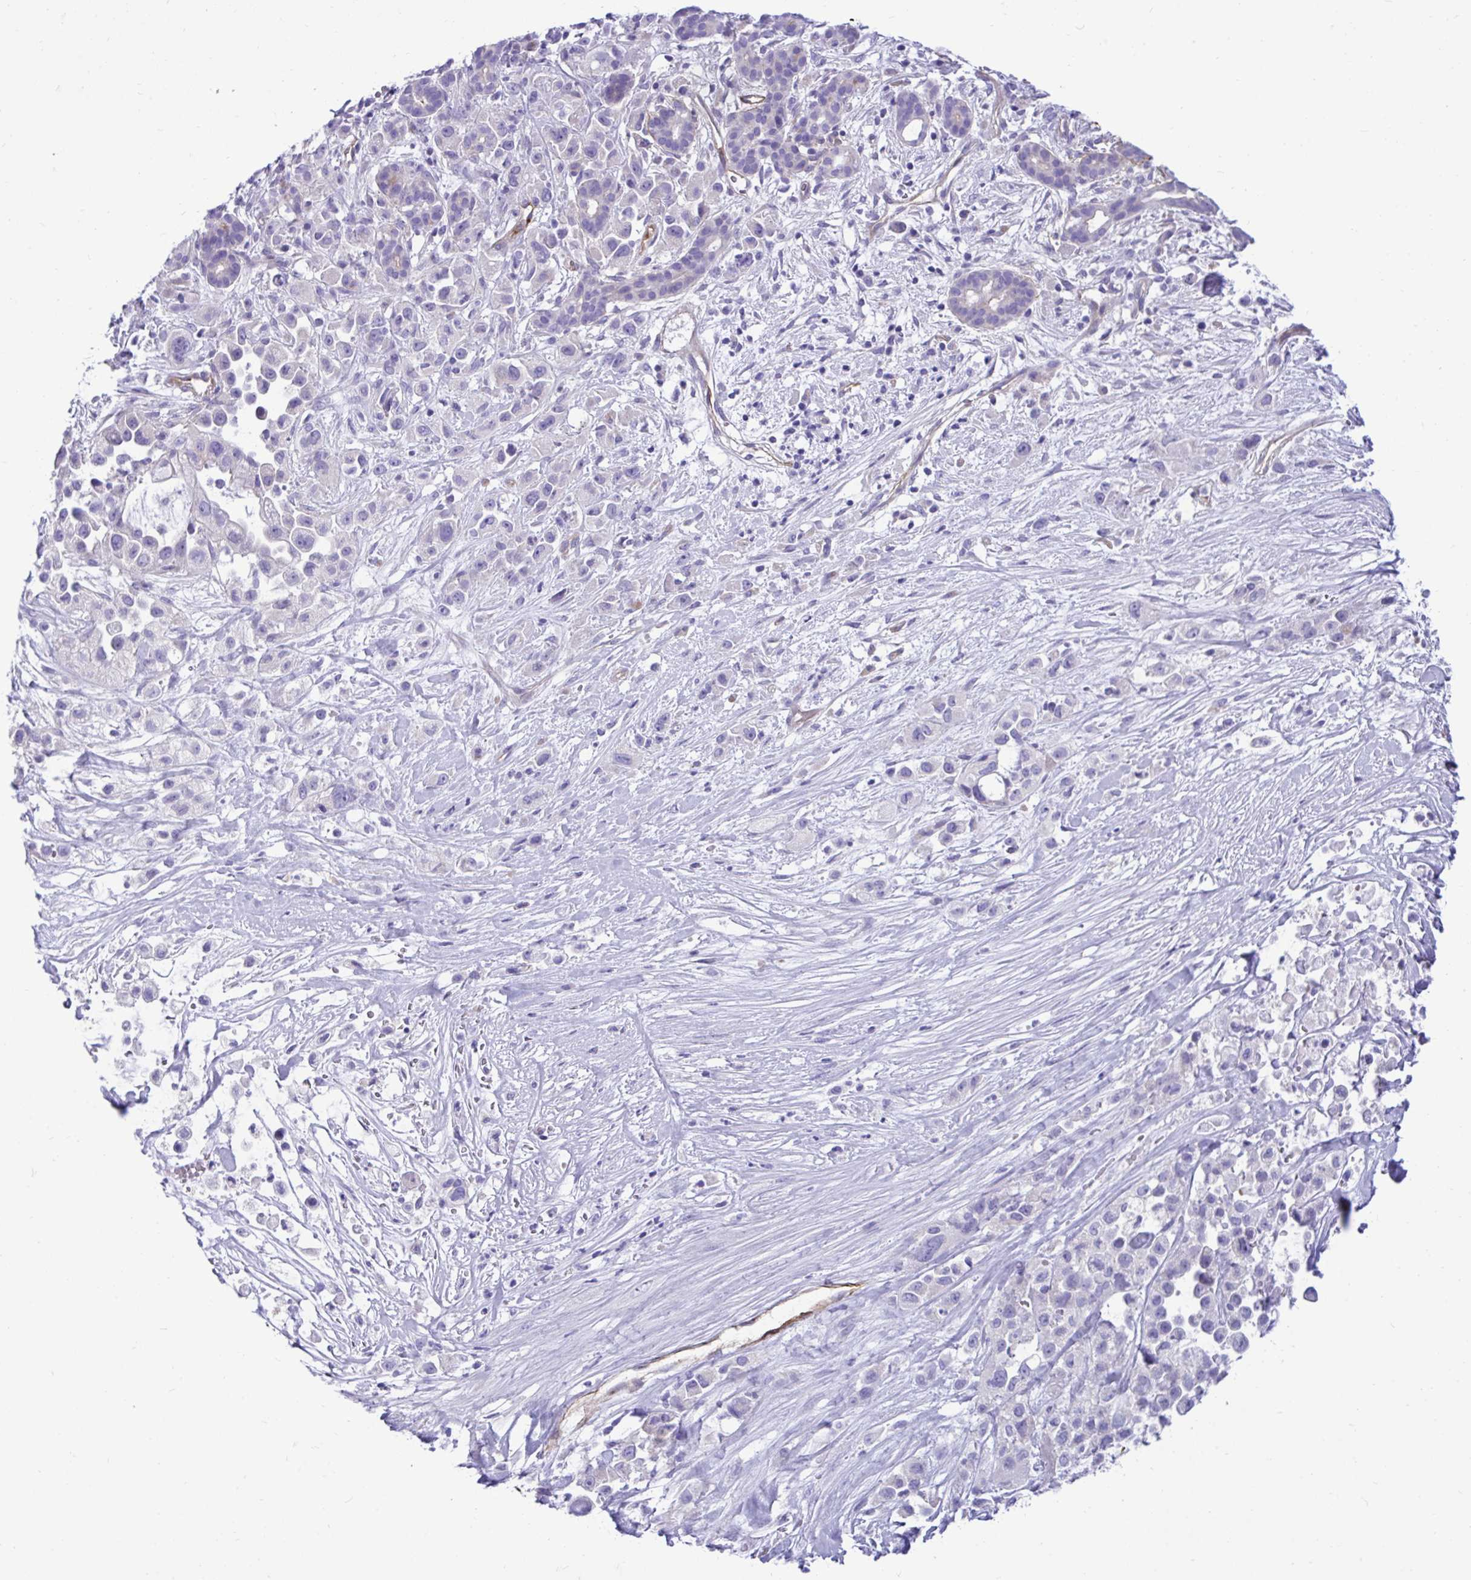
{"staining": {"intensity": "negative", "quantity": "none", "location": "none"}, "tissue": "pancreatic cancer", "cell_type": "Tumor cells", "image_type": "cancer", "snomed": [{"axis": "morphology", "description": "Adenocarcinoma, NOS"}, {"axis": "topography", "description": "Pancreas"}], "caption": "Pancreatic cancer (adenocarcinoma) stained for a protein using IHC demonstrates no positivity tumor cells.", "gene": "ABCG2", "patient": {"sex": "male", "age": 44}}